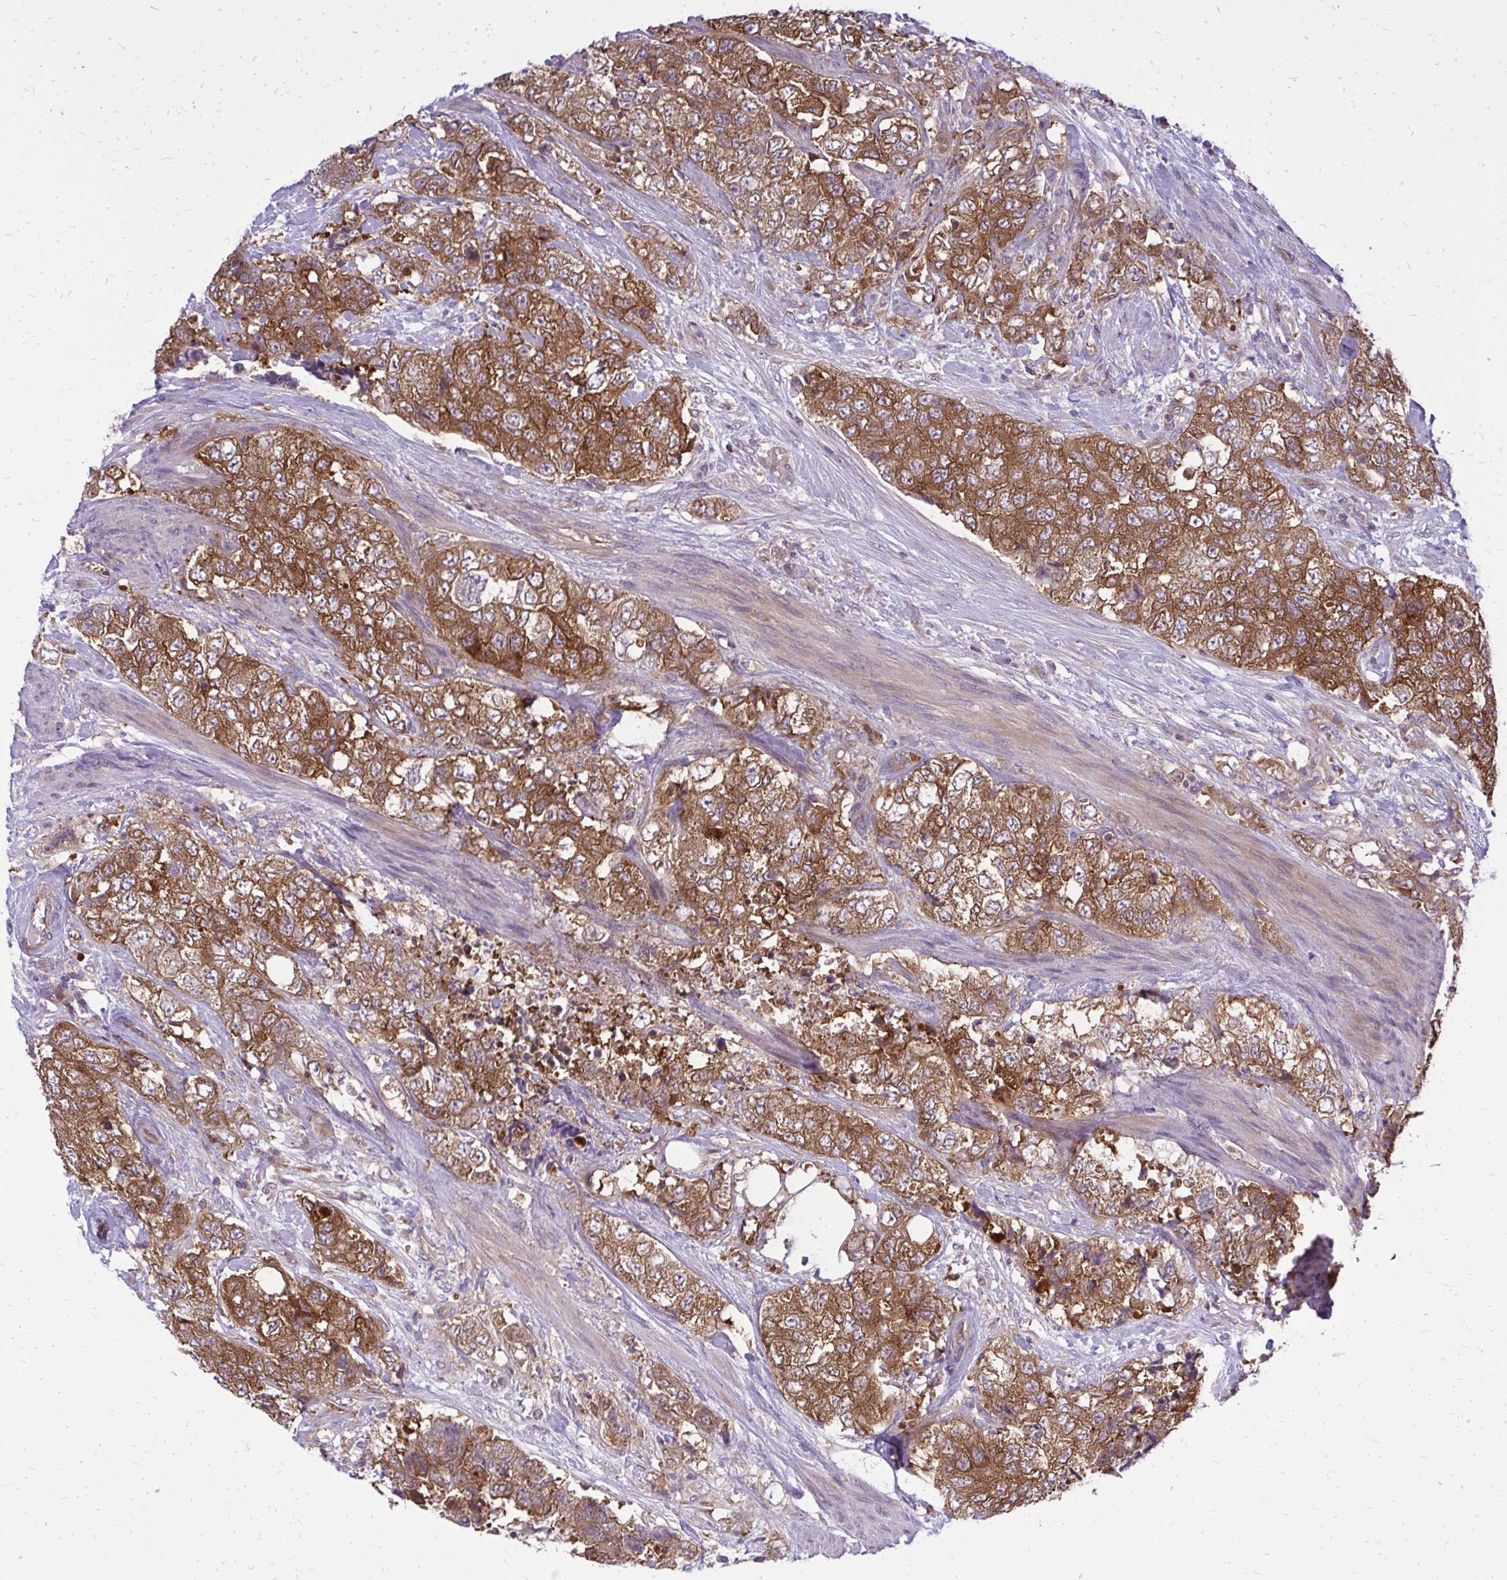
{"staining": {"intensity": "strong", "quantity": ">75%", "location": "cytoplasmic/membranous"}, "tissue": "urothelial cancer", "cell_type": "Tumor cells", "image_type": "cancer", "snomed": [{"axis": "morphology", "description": "Urothelial carcinoma, High grade"}, {"axis": "topography", "description": "Urinary bladder"}], "caption": "Protein staining of urothelial cancer tissue shows strong cytoplasmic/membranous staining in approximately >75% of tumor cells.", "gene": "PPP5C", "patient": {"sex": "female", "age": 78}}